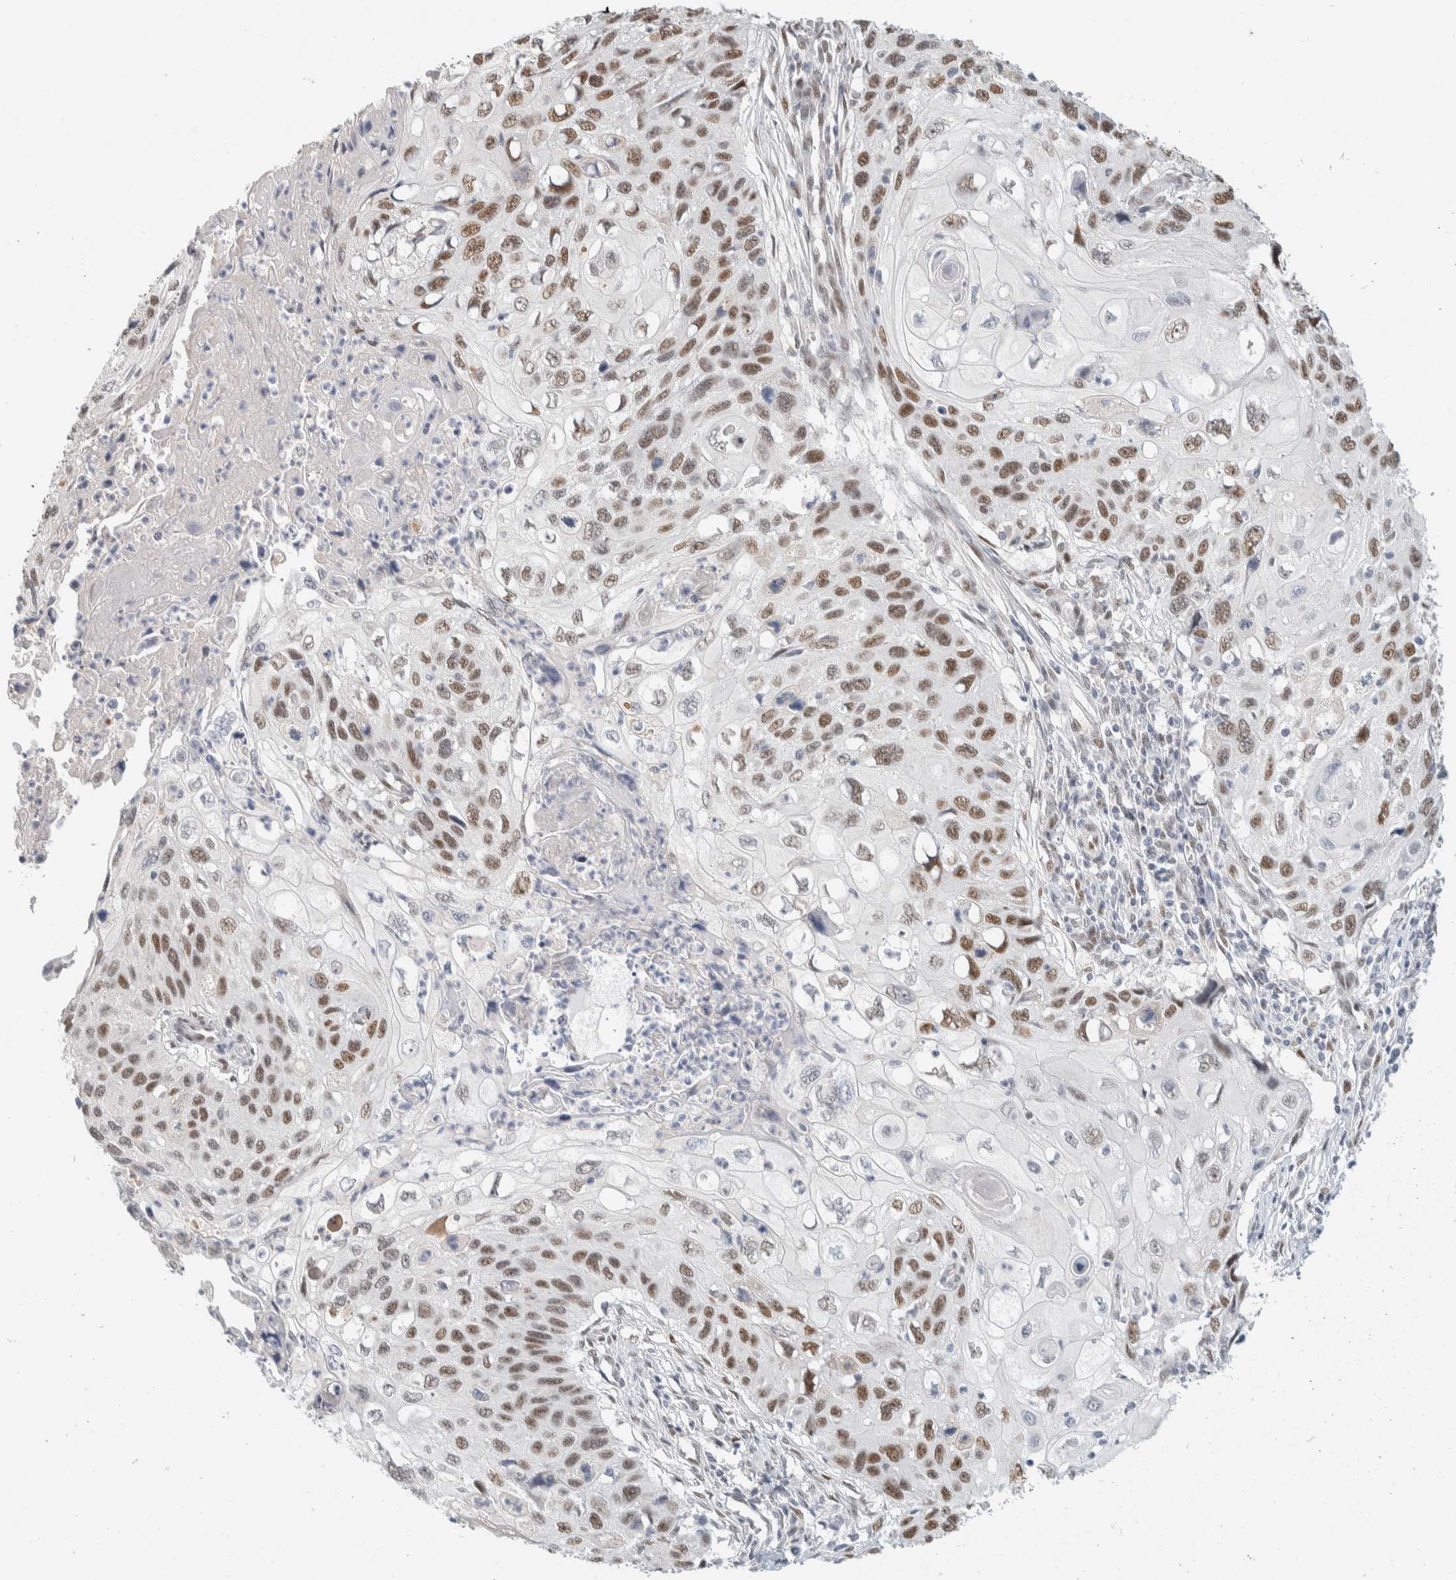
{"staining": {"intensity": "moderate", "quantity": ">75%", "location": "nuclear"}, "tissue": "cervical cancer", "cell_type": "Tumor cells", "image_type": "cancer", "snomed": [{"axis": "morphology", "description": "Squamous cell carcinoma, NOS"}, {"axis": "topography", "description": "Cervix"}], "caption": "DAB (3,3'-diaminobenzidine) immunohistochemical staining of human squamous cell carcinoma (cervical) reveals moderate nuclear protein positivity in about >75% of tumor cells. (Stains: DAB (3,3'-diaminobenzidine) in brown, nuclei in blue, Microscopy: brightfield microscopy at high magnification).", "gene": "PUS7", "patient": {"sex": "female", "age": 70}}